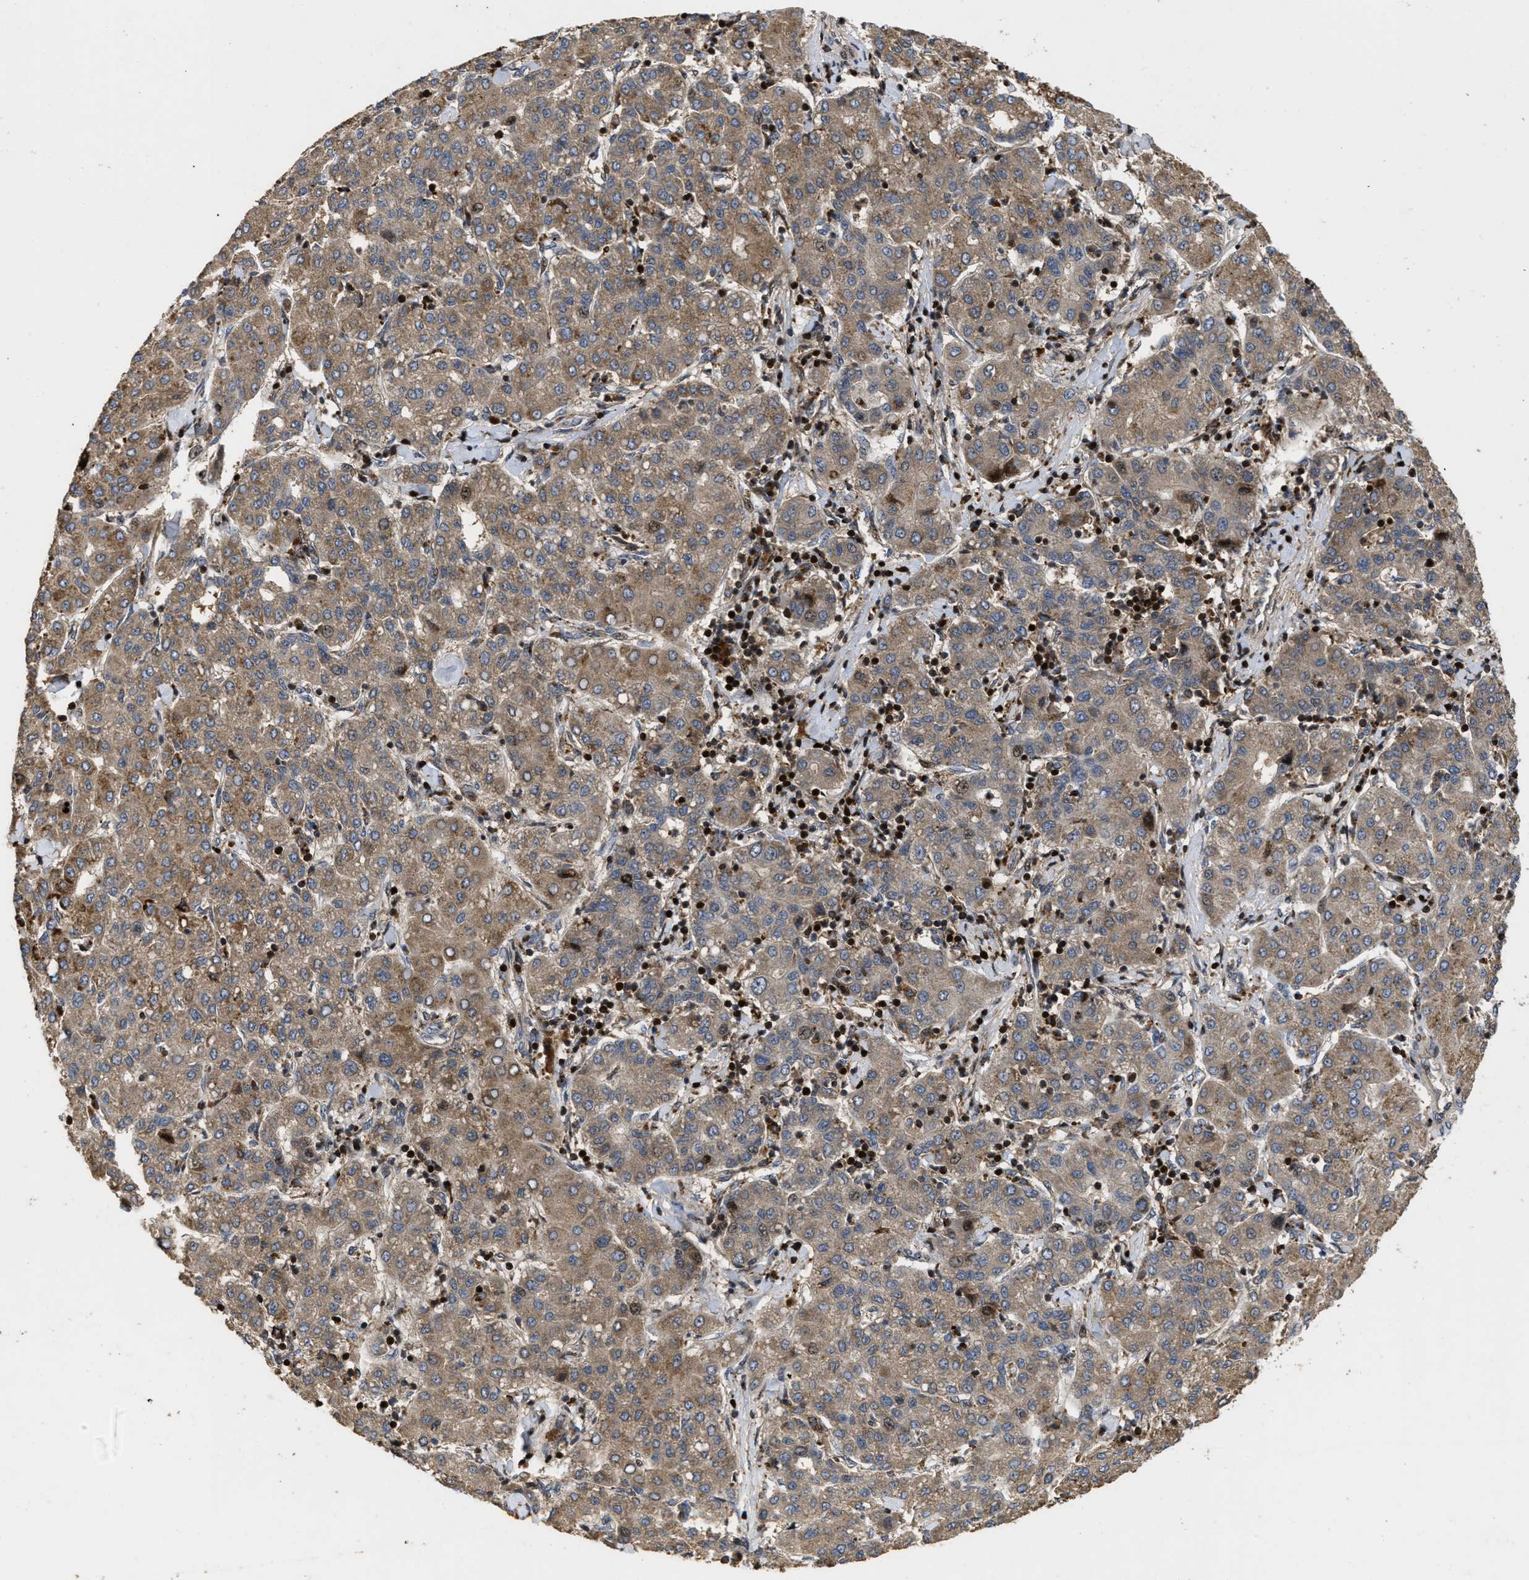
{"staining": {"intensity": "moderate", "quantity": ">75%", "location": "cytoplasmic/membranous"}, "tissue": "liver cancer", "cell_type": "Tumor cells", "image_type": "cancer", "snomed": [{"axis": "morphology", "description": "Carcinoma, Hepatocellular, NOS"}, {"axis": "topography", "description": "Liver"}], "caption": "Brown immunohistochemical staining in hepatocellular carcinoma (liver) displays moderate cytoplasmic/membranous expression in about >75% of tumor cells. Using DAB (brown) and hematoxylin (blue) stains, captured at high magnification using brightfield microscopy.", "gene": "CBR3", "patient": {"sex": "male", "age": 65}}